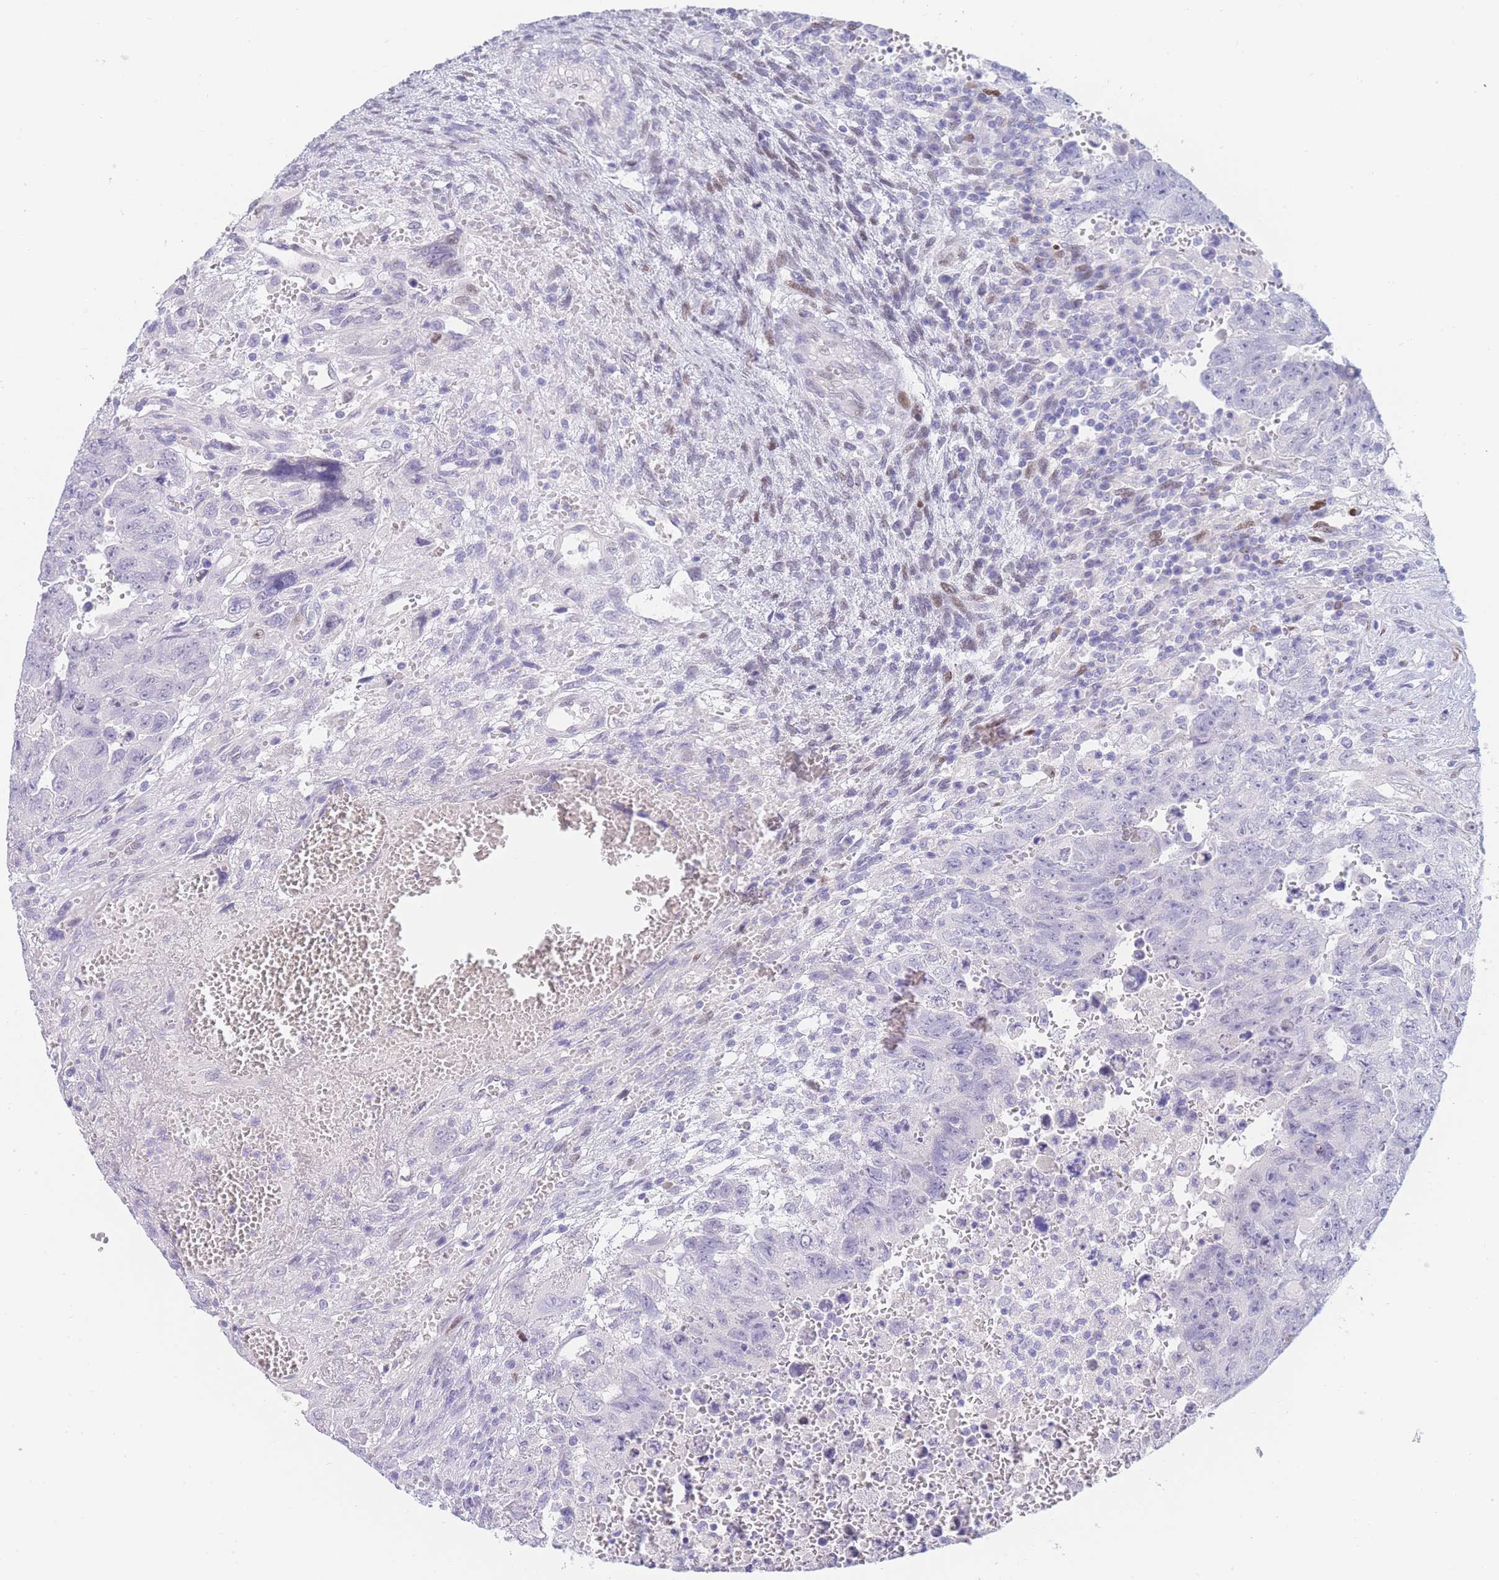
{"staining": {"intensity": "negative", "quantity": "none", "location": "none"}, "tissue": "testis cancer", "cell_type": "Tumor cells", "image_type": "cancer", "snomed": [{"axis": "morphology", "description": "Carcinoma, Embryonal, NOS"}, {"axis": "topography", "description": "Testis"}], "caption": "Embryonal carcinoma (testis) stained for a protein using IHC exhibits no staining tumor cells.", "gene": "PSMB5", "patient": {"sex": "male", "age": 28}}